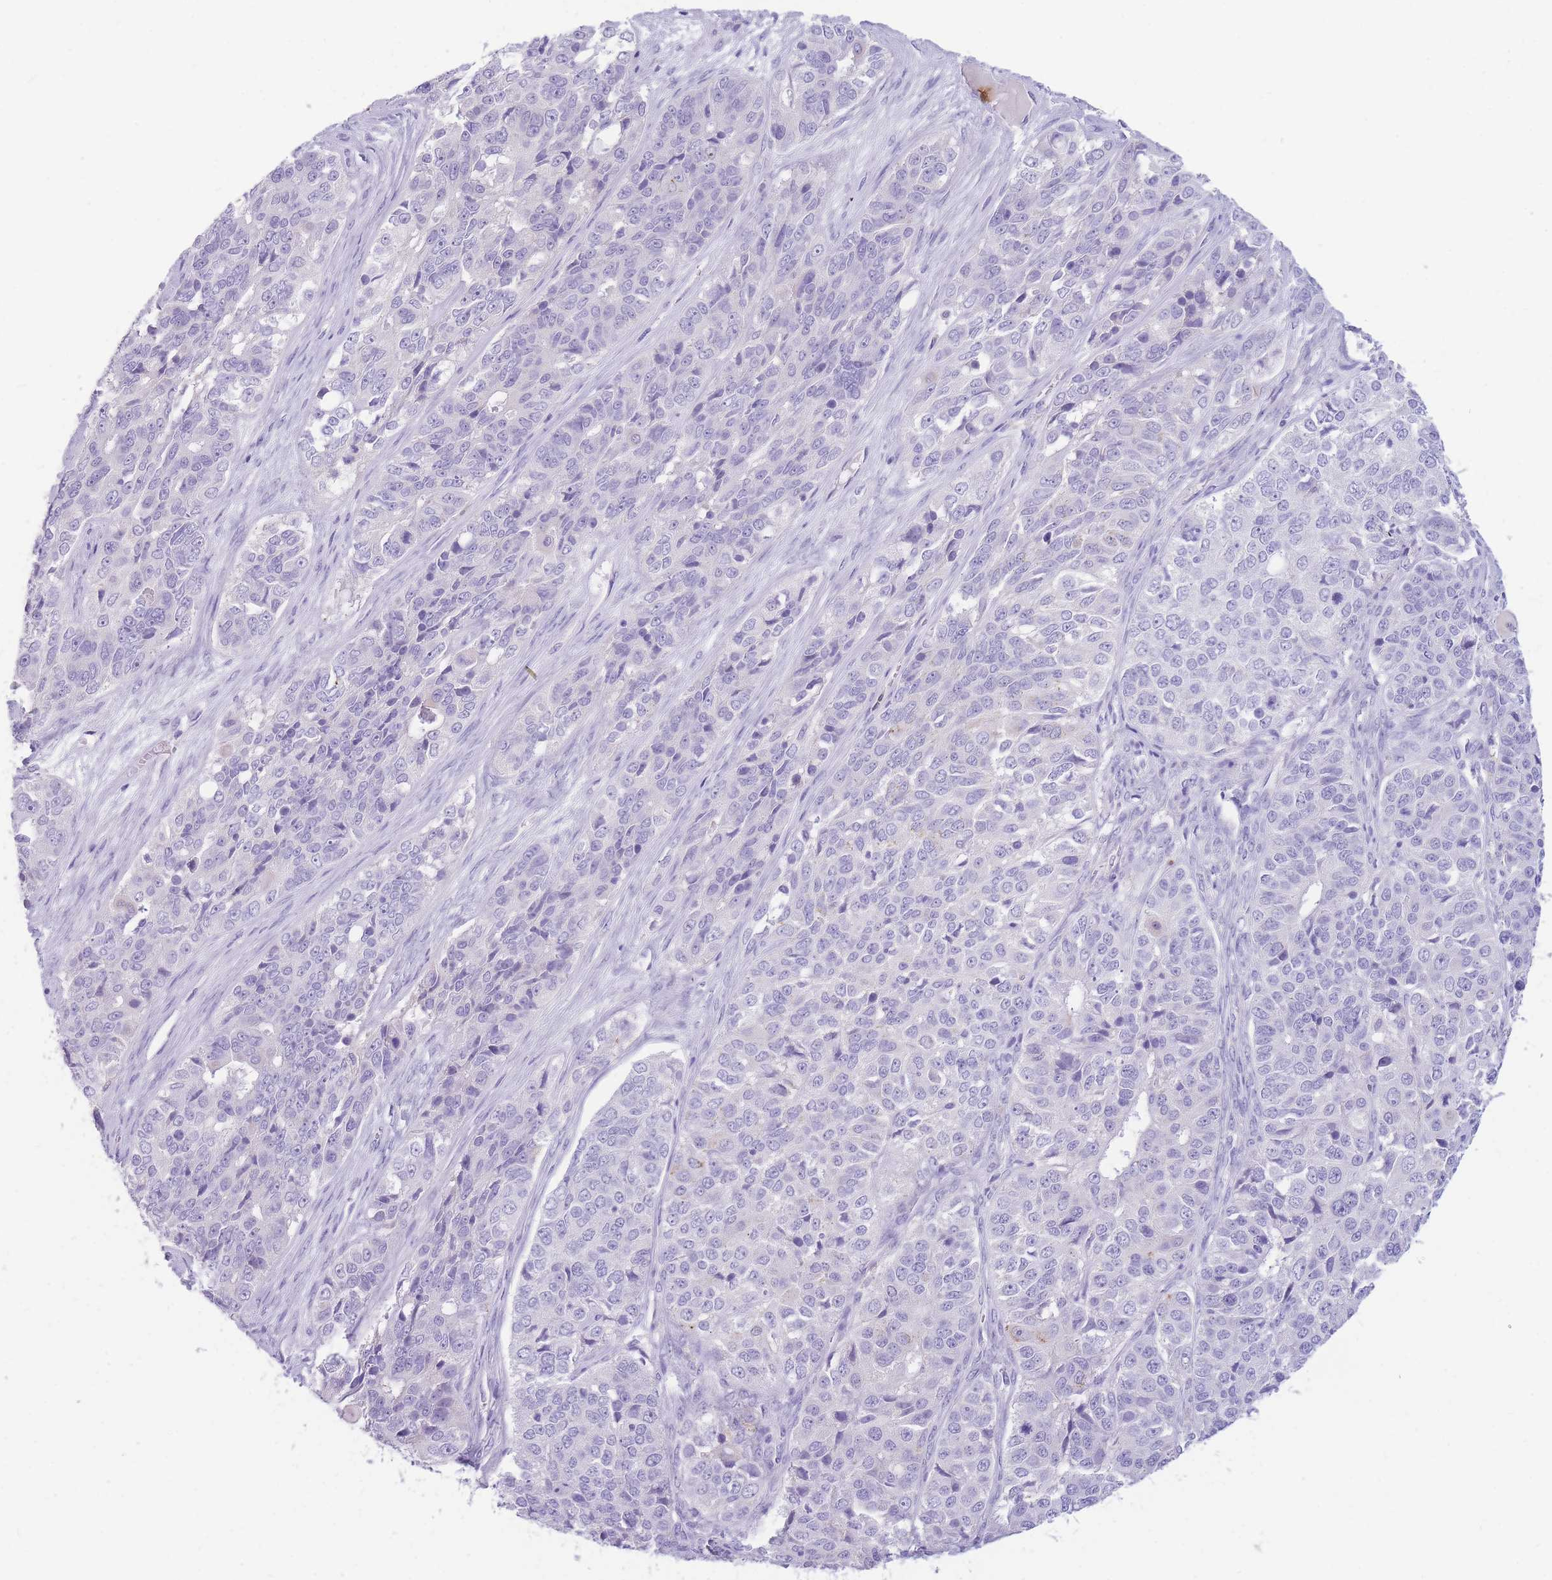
{"staining": {"intensity": "negative", "quantity": "none", "location": "none"}, "tissue": "ovarian cancer", "cell_type": "Tumor cells", "image_type": "cancer", "snomed": [{"axis": "morphology", "description": "Carcinoma, endometroid"}, {"axis": "topography", "description": "Ovary"}], "caption": "A high-resolution image shows immunohistochemistry (IHC) staining of ovarian cancer (endometroid carcinoma), which demonstrates no significant positivity in tumor cells.", "gene": "TPSAB1", "patient": {"sex": "female", "age": 51}}